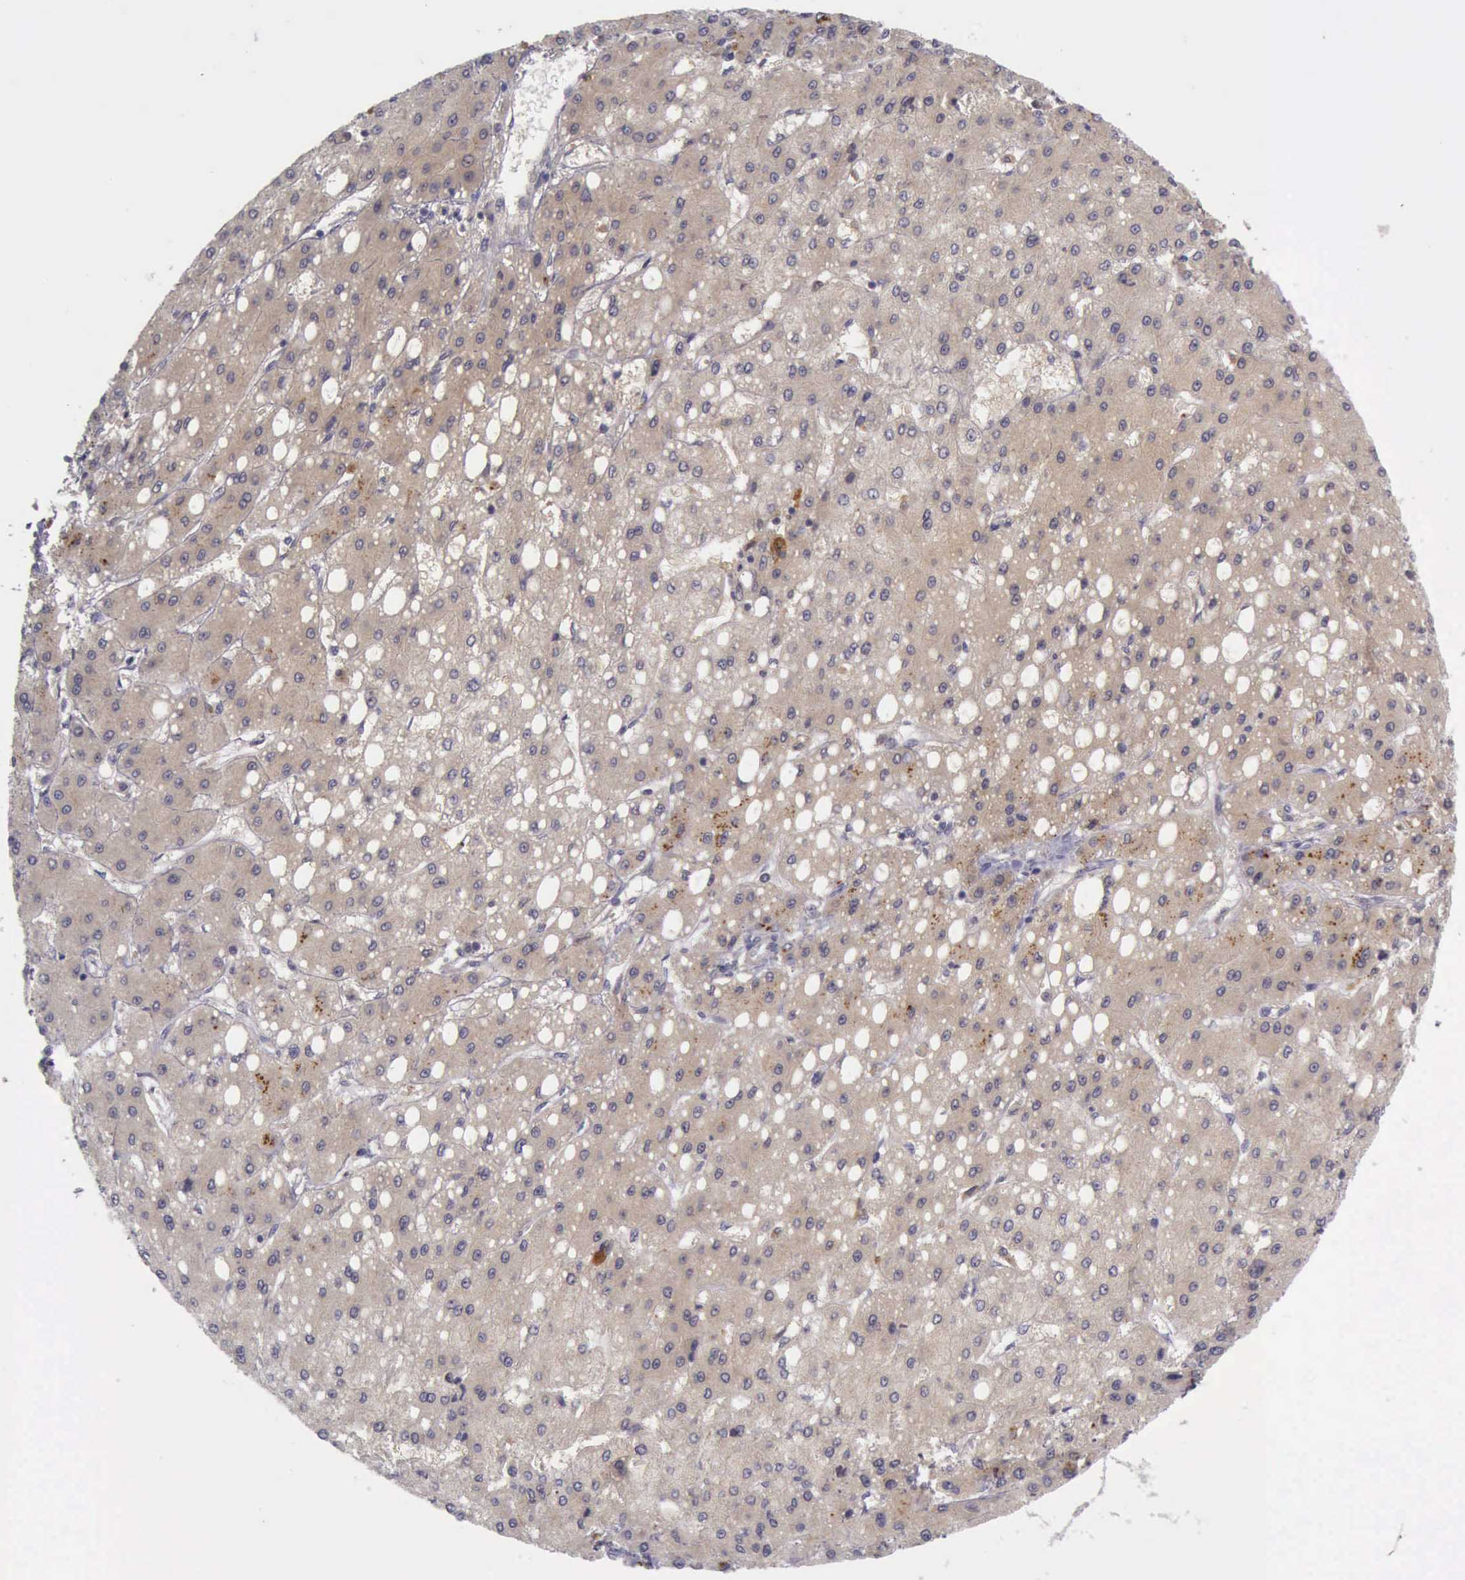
{"staining": {"intensity": "weak", "quantity": ">75%", "location": "cytoplasmic/membranous"}, "tissue": "liver cancer", "cell_type": "Tumor cells", "image_type": "cancer", "snomed": [{"axis": "morphology", "description": "Carcinoma, Hepatocellular, NOS"}, {"axis": "topography", "description": "Liver"}], "caption": "Weak cytoplasmic/membranous expression for a protein is identified in about >75% of tumor cells of liver cancer using IHC.", "gene": "ARNT2", "patient": {"sex": "female", "age": 52}}